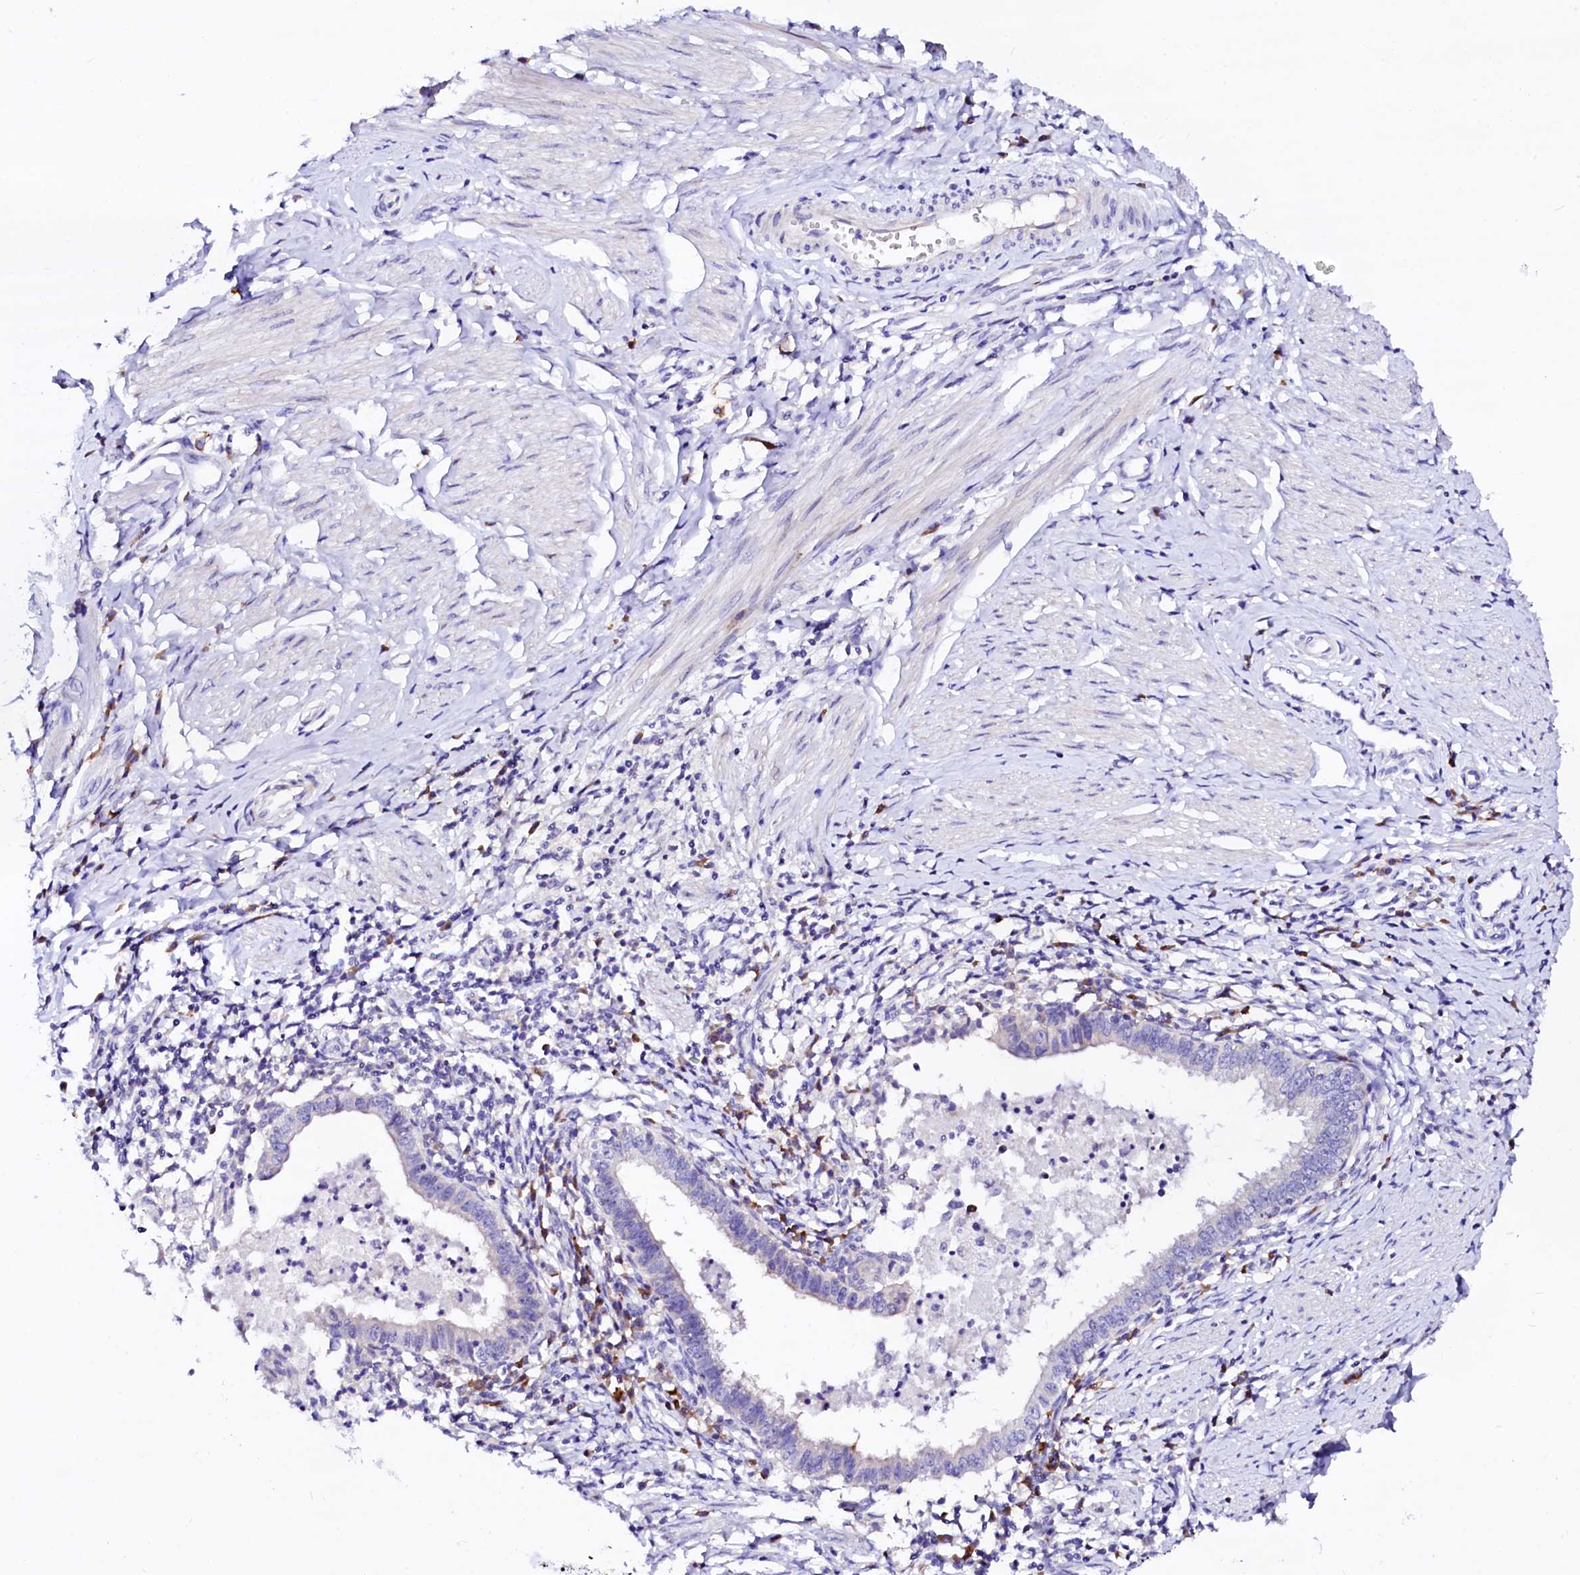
{"staining": {"intensity": "negative", "quantity": "none", "location": "none"}, "tissue": "cervical cancer", "cell_type": "Tumor cells", "image_type": "cancer", "snomed": [{"axis": "morphology", "description": "Adenocarcinoma, NOS"}, {"axis": "topography", "description": "Cervix"}], "caption": "A micrograph of cervical cancer stained for a protein shows no brown staining in tumor cells.", "gene": "BTBD16", "patient": {"sex": "female", "age": 36}}